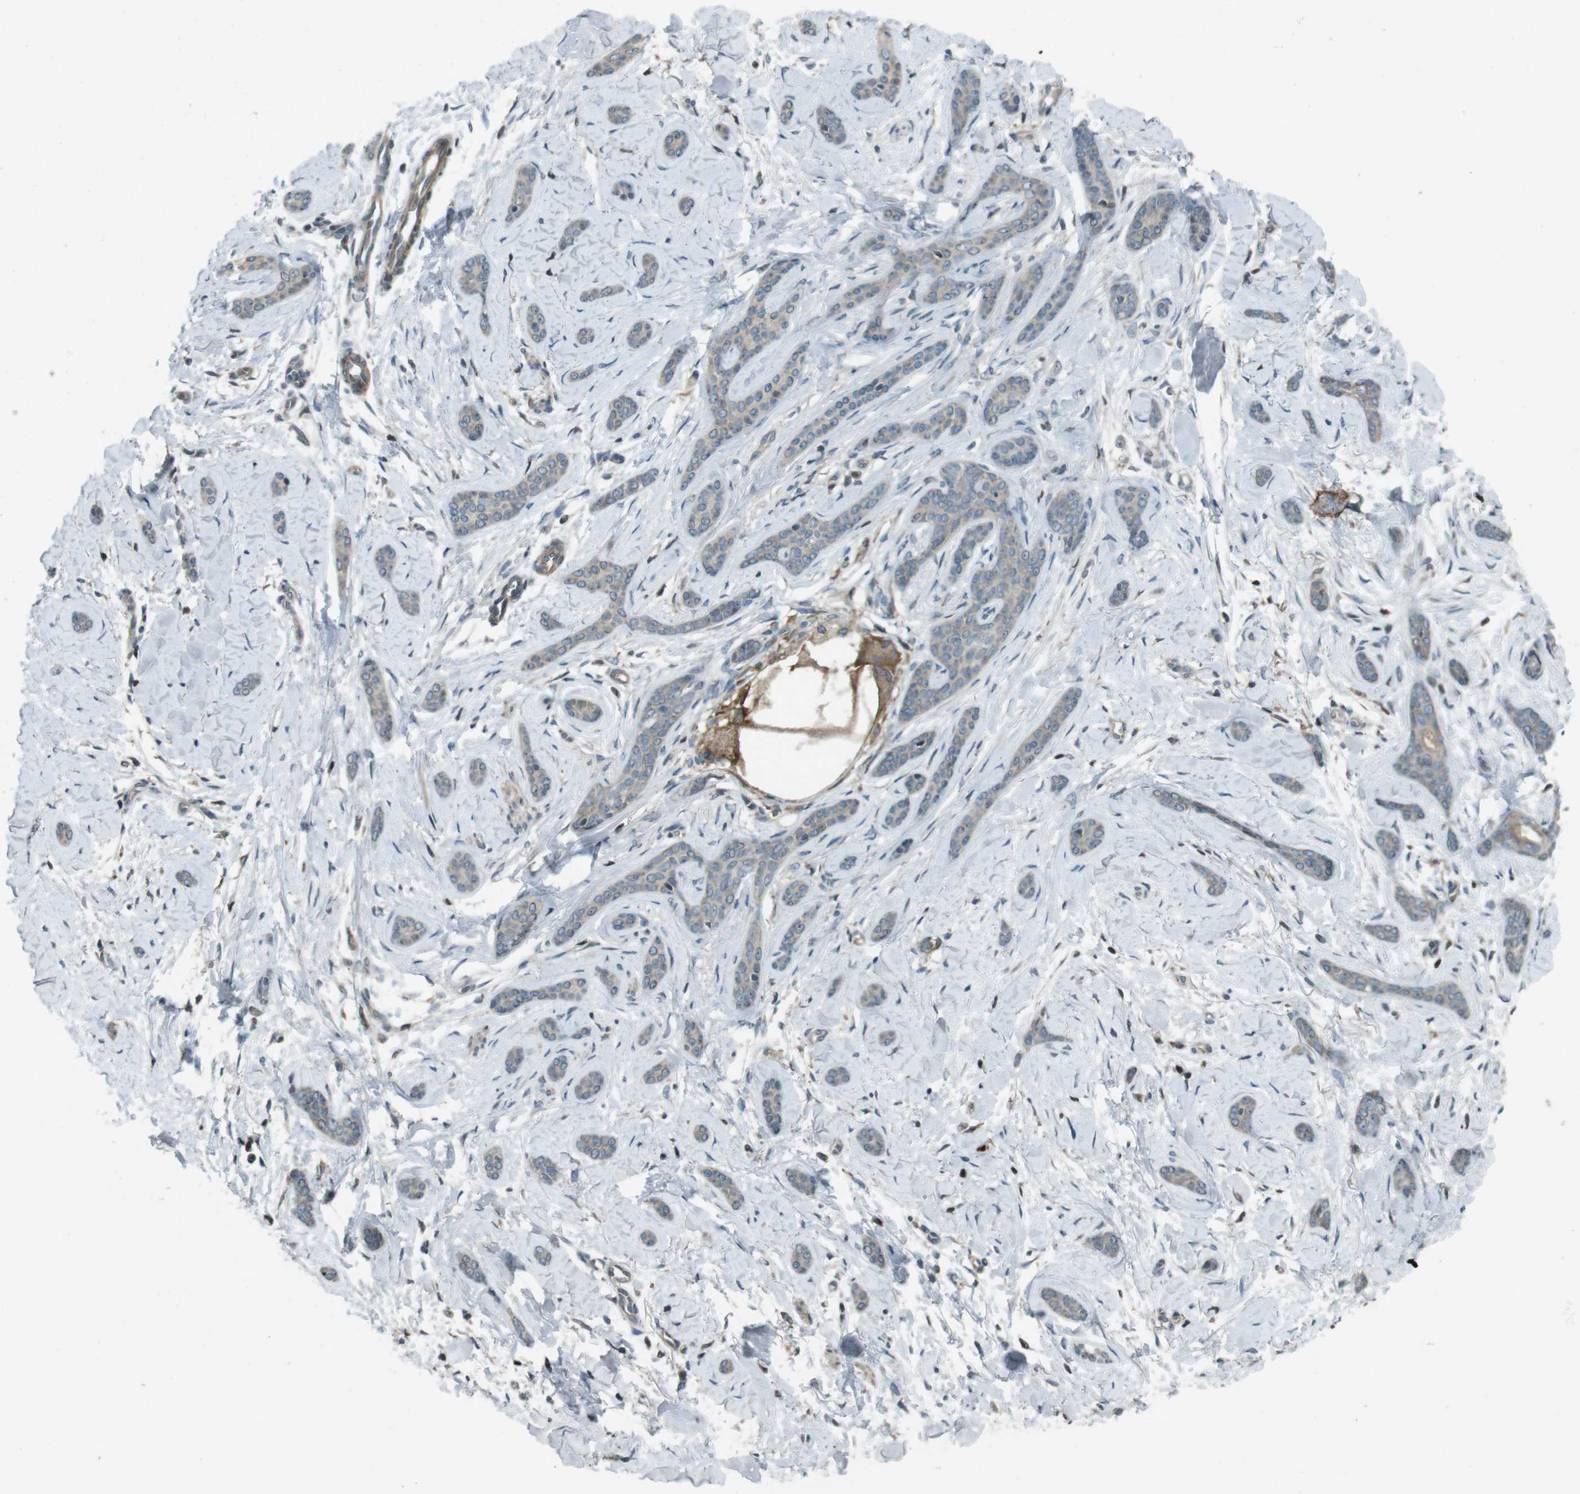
{"staining": {"intensity": "negative", "quantity": "none", "location": "none"}, "tissue": "skin cancer", "cell_type": "Tumor cells", "image_type": "cancer", "snomed": [{"axis": "morphology", "description": "Basal cell carcinoma"}, {"axis": "morphology", "description": "Adnexal tumor, benign"}, {"axis": "topography", "description": "Skin"}], "caption": "Tumor cells are negative for brown protein staining in skin cancer.", "gene": "ZYX", "patient": {"sex": "female", "age": 42}}